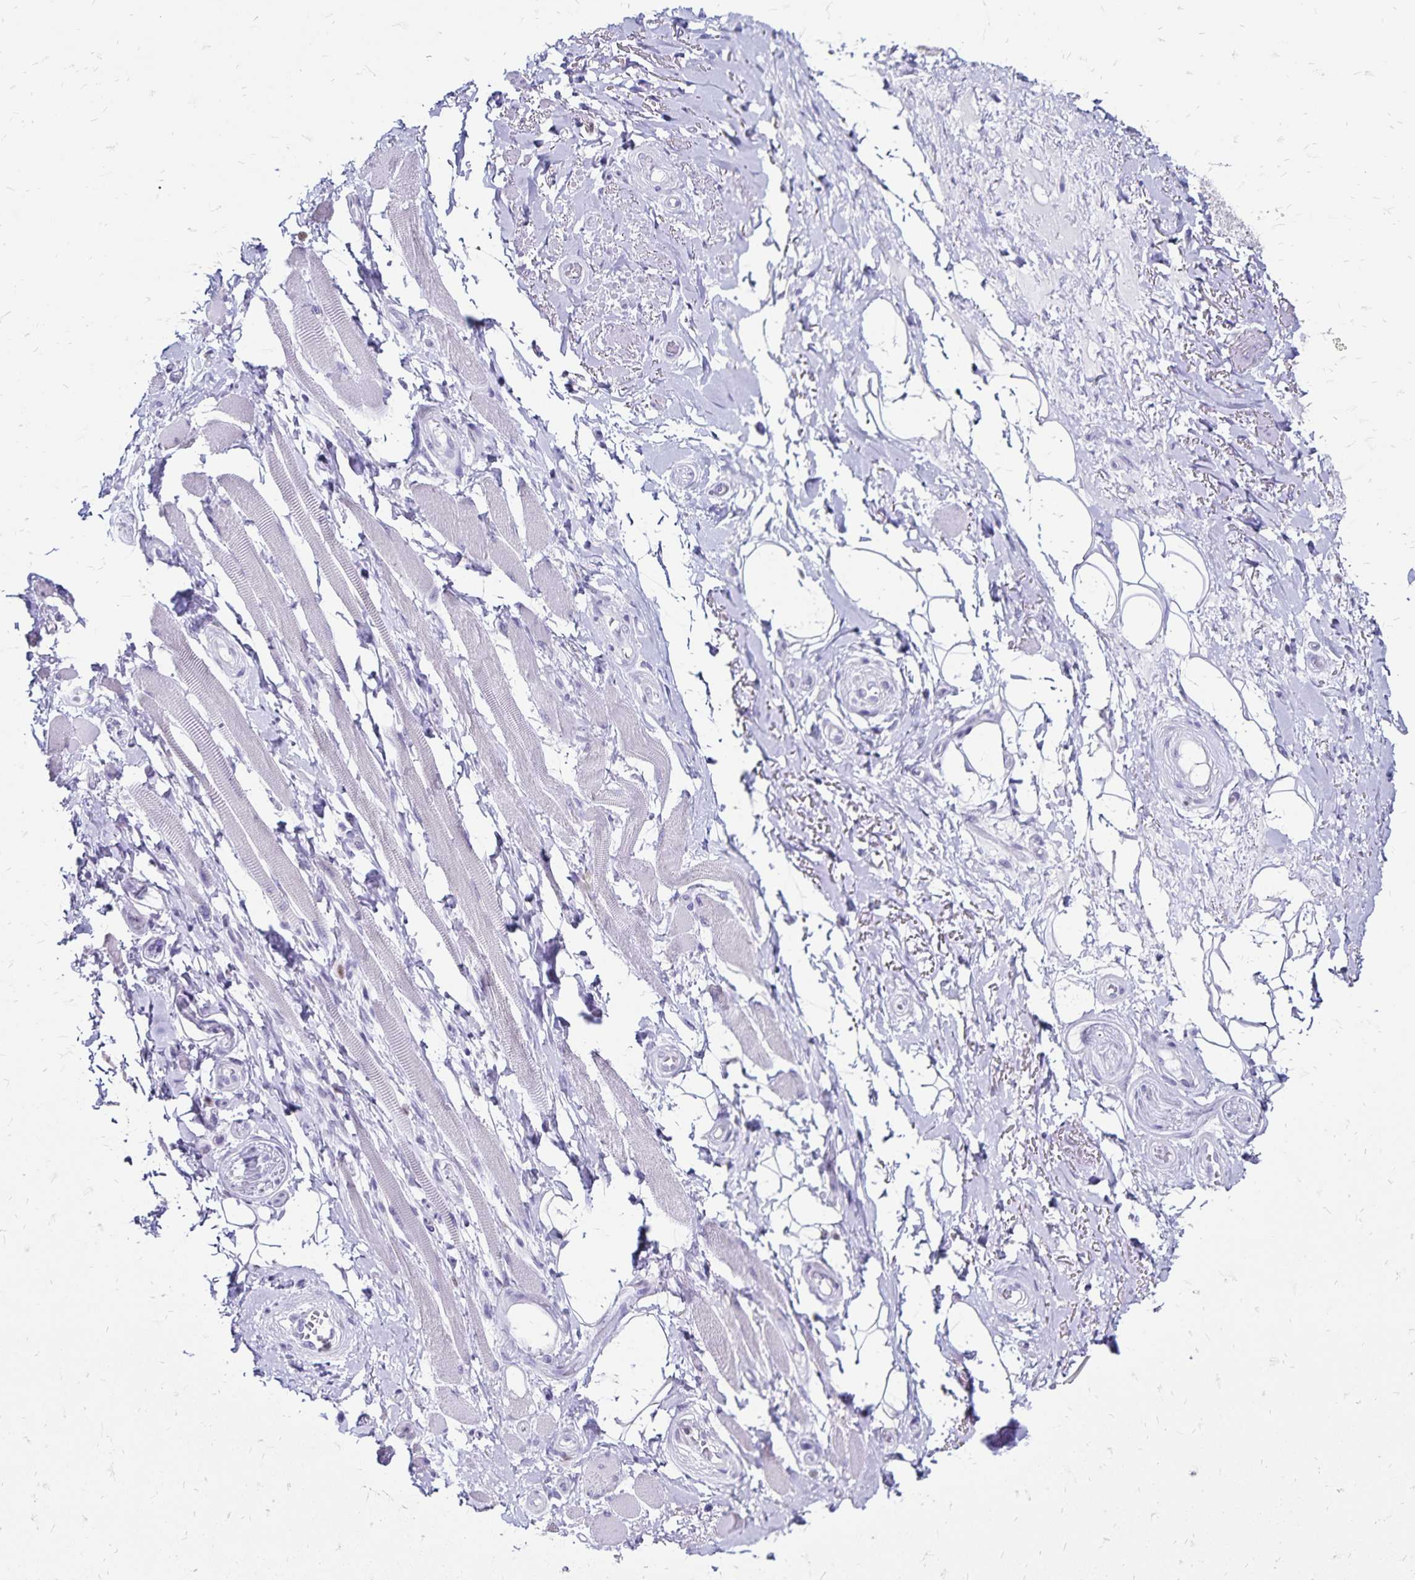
{"staining": {"intensity": "weak", "quantity": "<25%", "location": "nuclear"}, "tissue": "adipose tissue", "cell_type": "Adipocytes", "image_type": "normal", "snomed": [{"axis": "morphology", "description": "Normal tissue, NOS"}, {"axis": "topography", "description": "Anal"}, {"axis": "topography", "description": "Peripheral nerve tissue"}], "caption": "Immunohistochemistry (IHC) image of benign adipose tissue: human adipose tissue stained with DAB shows no significant protein expression in adipocytes.", "gene": "IKZF1", "patient": {"sex": "male", "age": 53}}